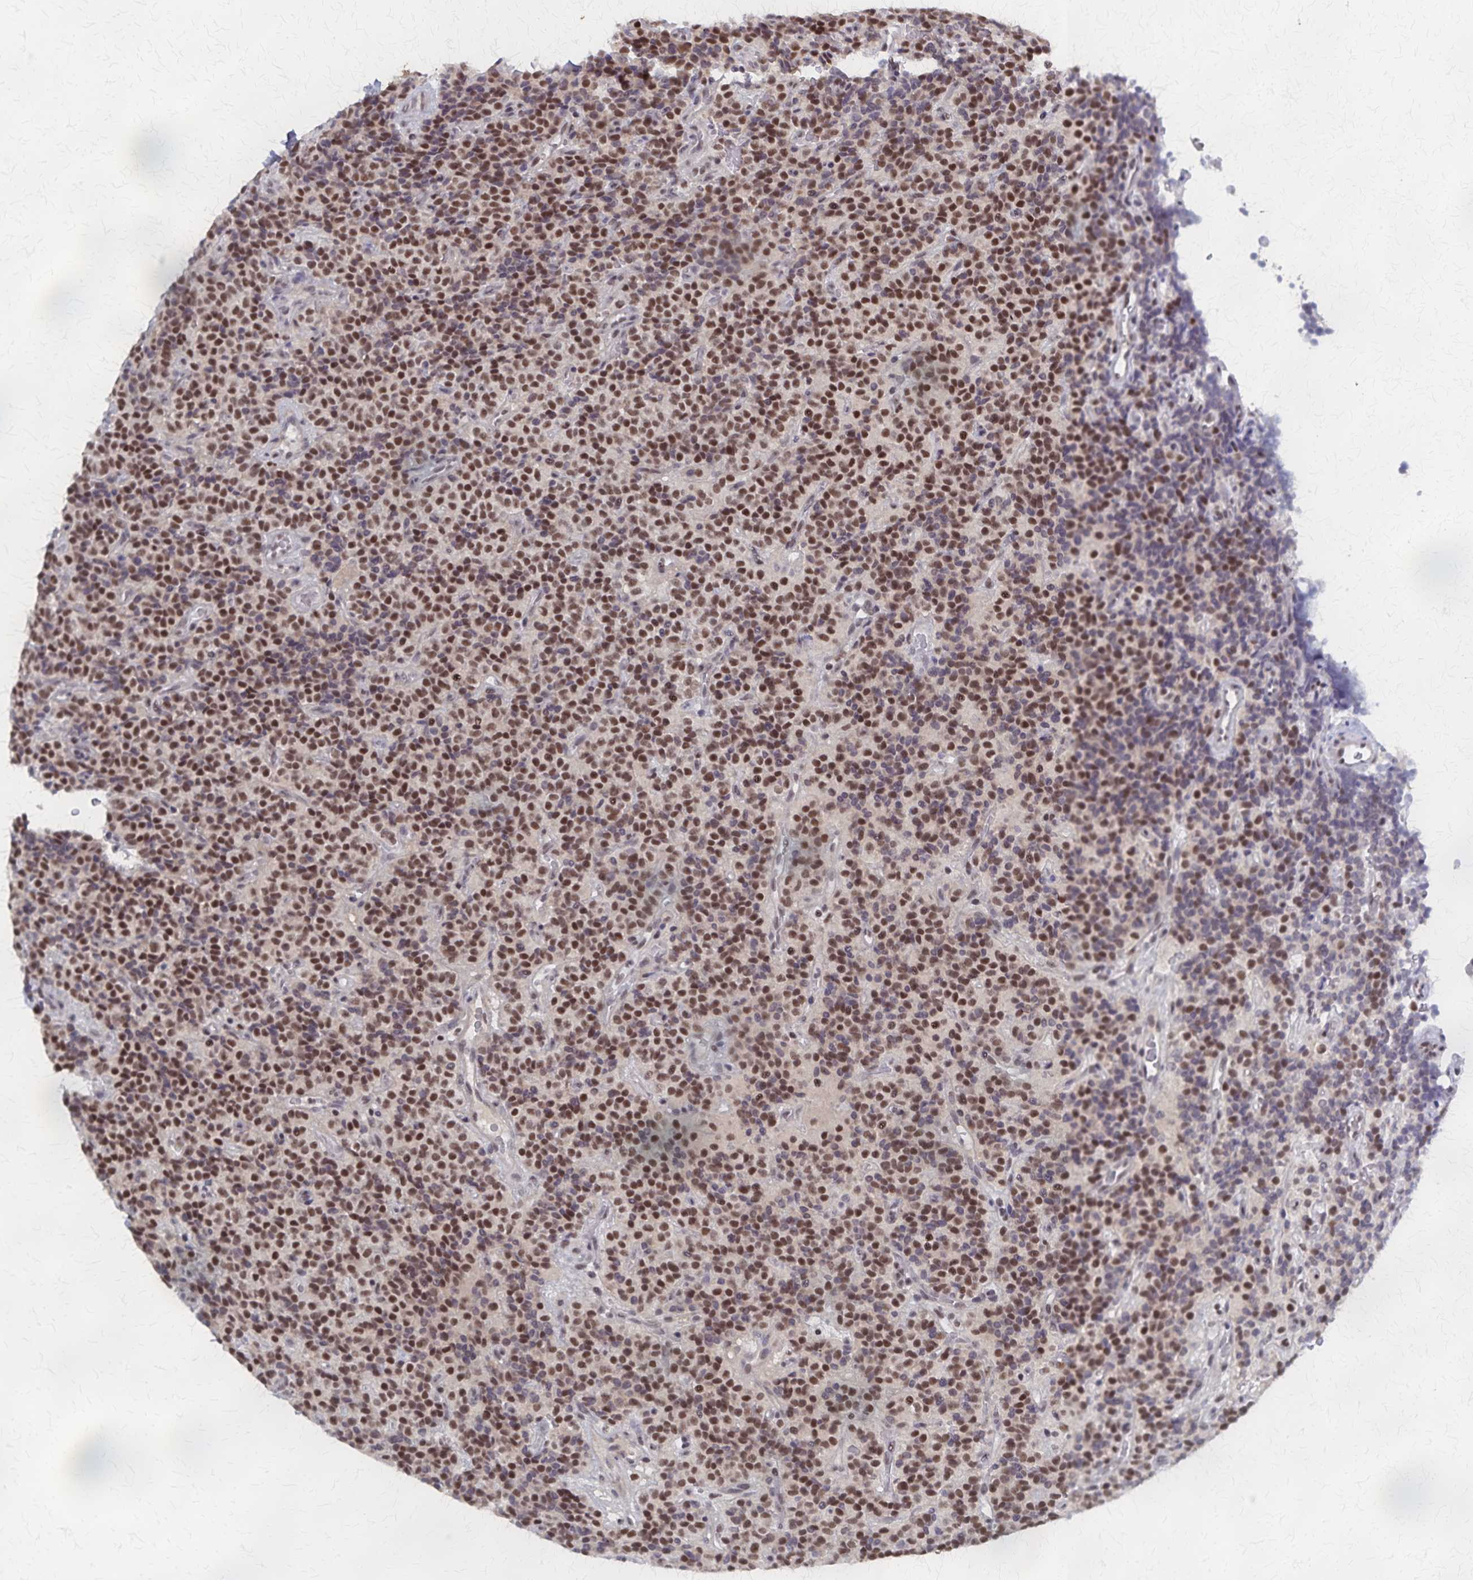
{"staining": {"intensity": "moderate", "quantity": ">75%", "location": "nuclear"}, "tissue": "carcinoid", "cell_type": "Tumor cells", "image_type": "cancer", "snomed": [{"axis": "morphology", "description": "Carcinoid, malignant, NOS"}, {"axis": "topography", "description": "Pancreas"}], "caption": "Moderate nuclear staining for a protein is appreciated in approximately >75% of tumor cells of carcinoid using immunohistochemistry.", "gene": "GTF2B", "patient": {"sex": "male", "age": 36}}